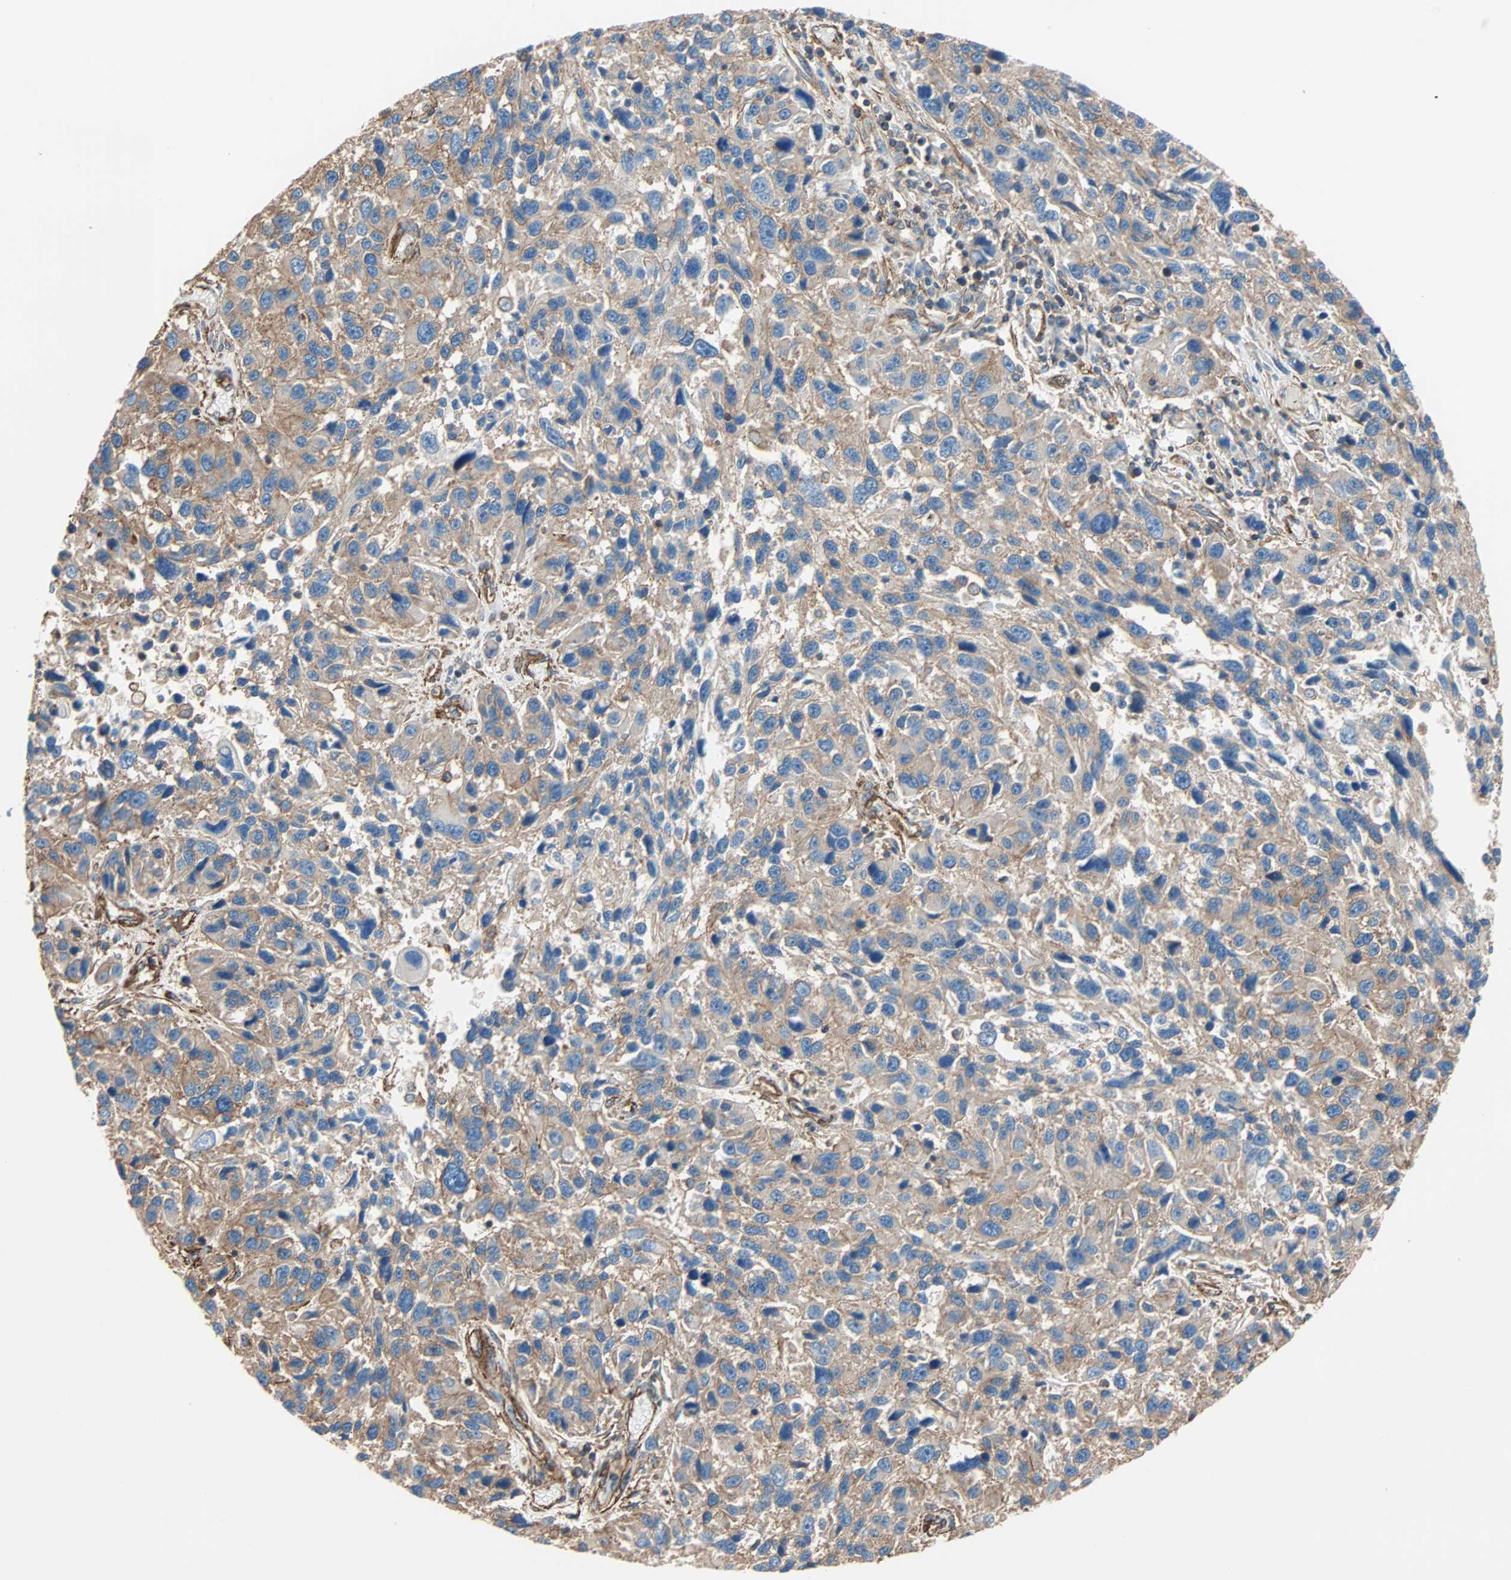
{"staining": {"intensity": "weak", "quantity": ">75%", "location": "cytoplasmic/membranous"}, "tissue": "melanoma", "cell_type": "Tumor cells", "image_type": "cancer", "snomed": [{"axis": "morphology", "description": "Malignant melanoma, NOS"}, {"axis": "topography", "description": "Skin"}], "caption": "Weak cytoplasmic/membranous positivity for a protein is identified in about >75% of tumor cells of melanoma using immunohistochemistry (IHC).", "gene": "GALNT10", "patient": {"sex": "male", "age": 53}}